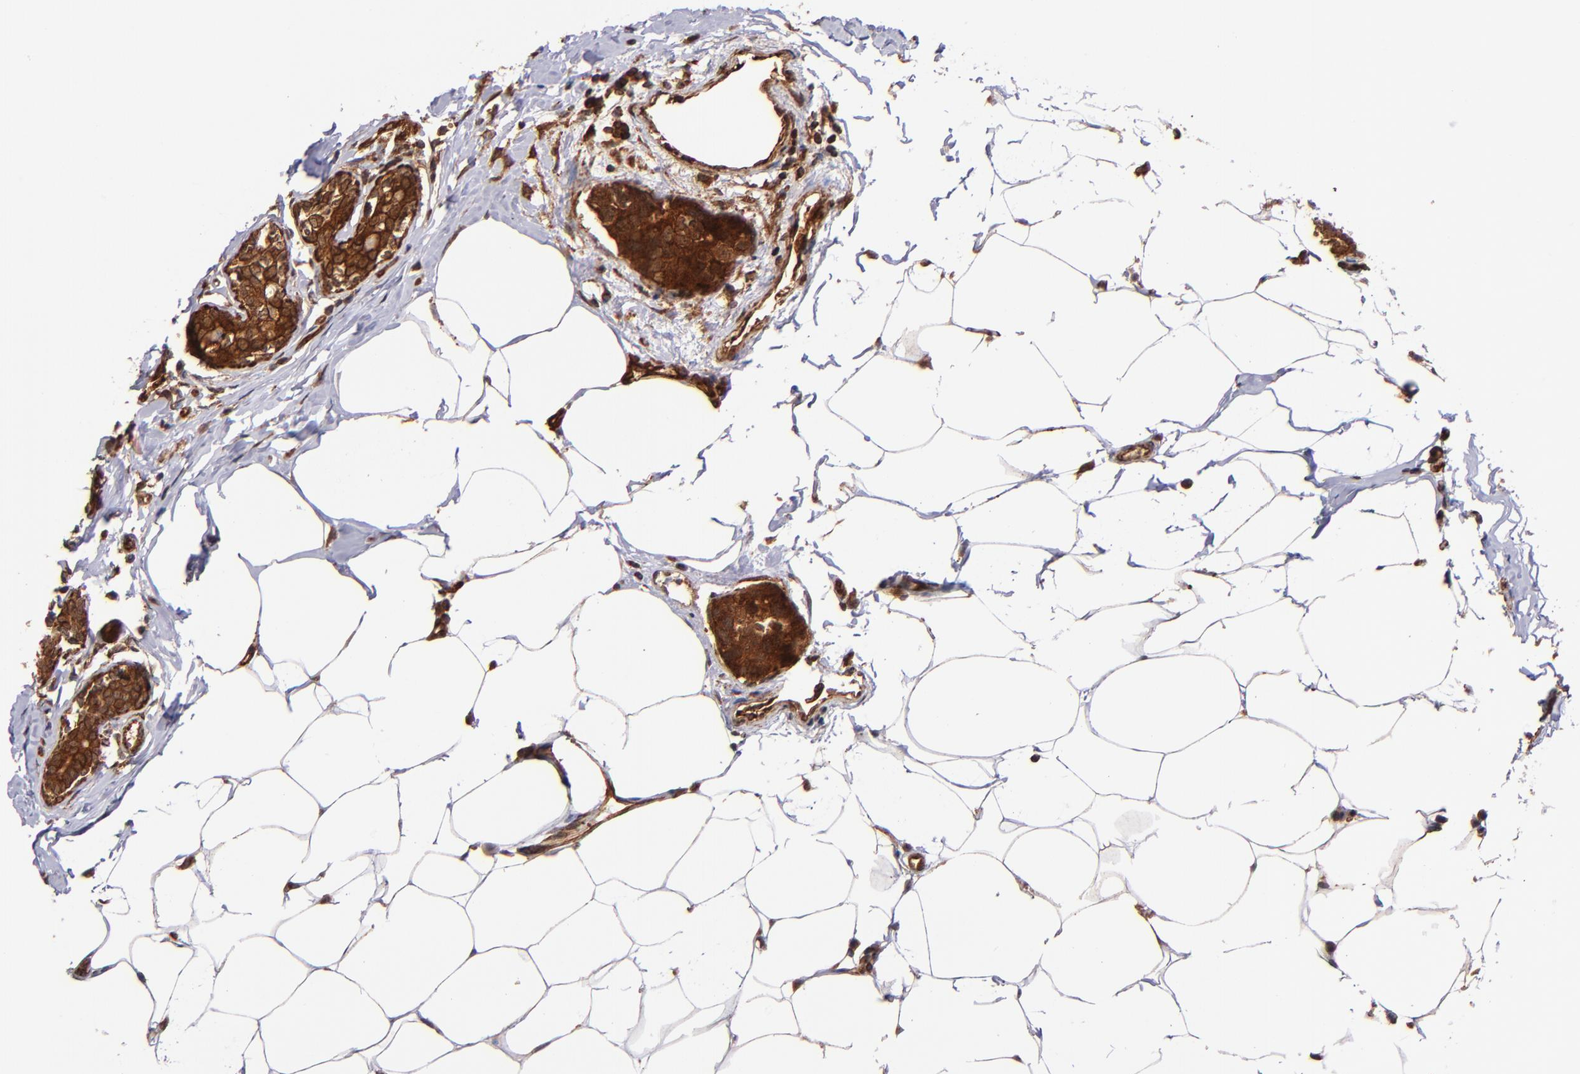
{"staining": {"intensity": "strong", "quantity": ">75%", "location": "cytoplasmic/membranous"}, "tissue": "breast cancer", "cell_type": "Tumor cells", "image_type": "cancer", "snomed": [{"axis": "morphology", "description": "Normal tissue, NOS"}, {"axis": "morphology", "description": "Duct carcinoma"}, {"axis": "topography", "description": "Breast"}], "caption": "Protein positivity by immunohistochemistry (IHC) displays strong cytoplasmic/membranous positivity in approximately >75% of tumor cells in breast cancer.", "gene": "STX8", "patient": {"sex": "female", "age": 50}}